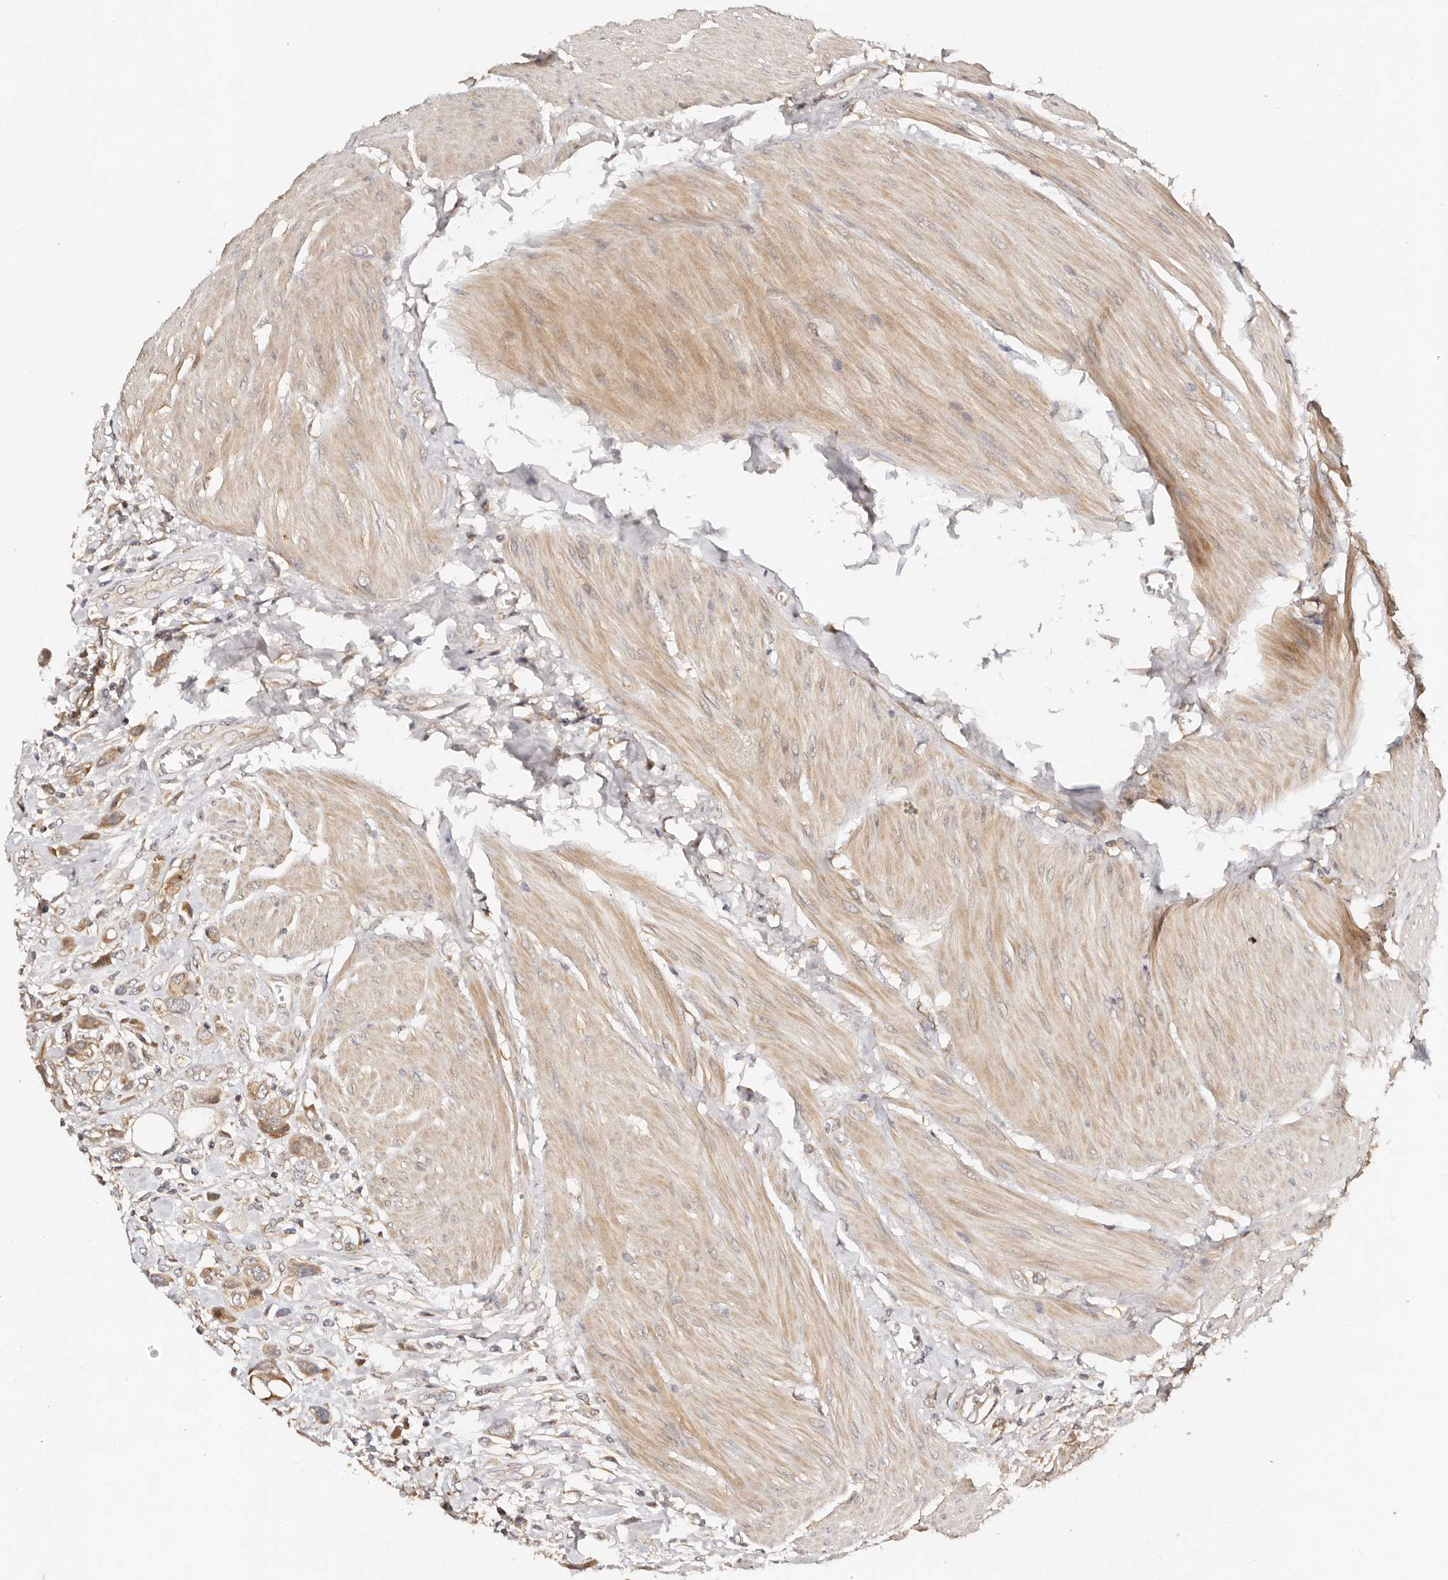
{"staining": {"intensity": "moderate", "quantity": ">75%", "location": "cytoplasmic/membranous"}, "tissue": "urothelial cancer", "cell_type": "Tumor cells", "image_type": "cancer", "snomed": [{"axis": "morphology", "description": "Urothelial carcinoma, High grade"}, {"axis": "topography", "description": "Urinary bladder"}], "caption": "Protein staining demonstrates moderate cytoplasmic/membranous positivity in about >75% of tumor cells in urothelial carcinoma (high-grade). The staining is performed using DAB (3,3'-diaminobenzidine) brown chromogen to label protein expression. The nuclei are counter-stained blue using hematoxylin.", "gene": "DENND11", "patient": {"sex": "male", "age": 50}}